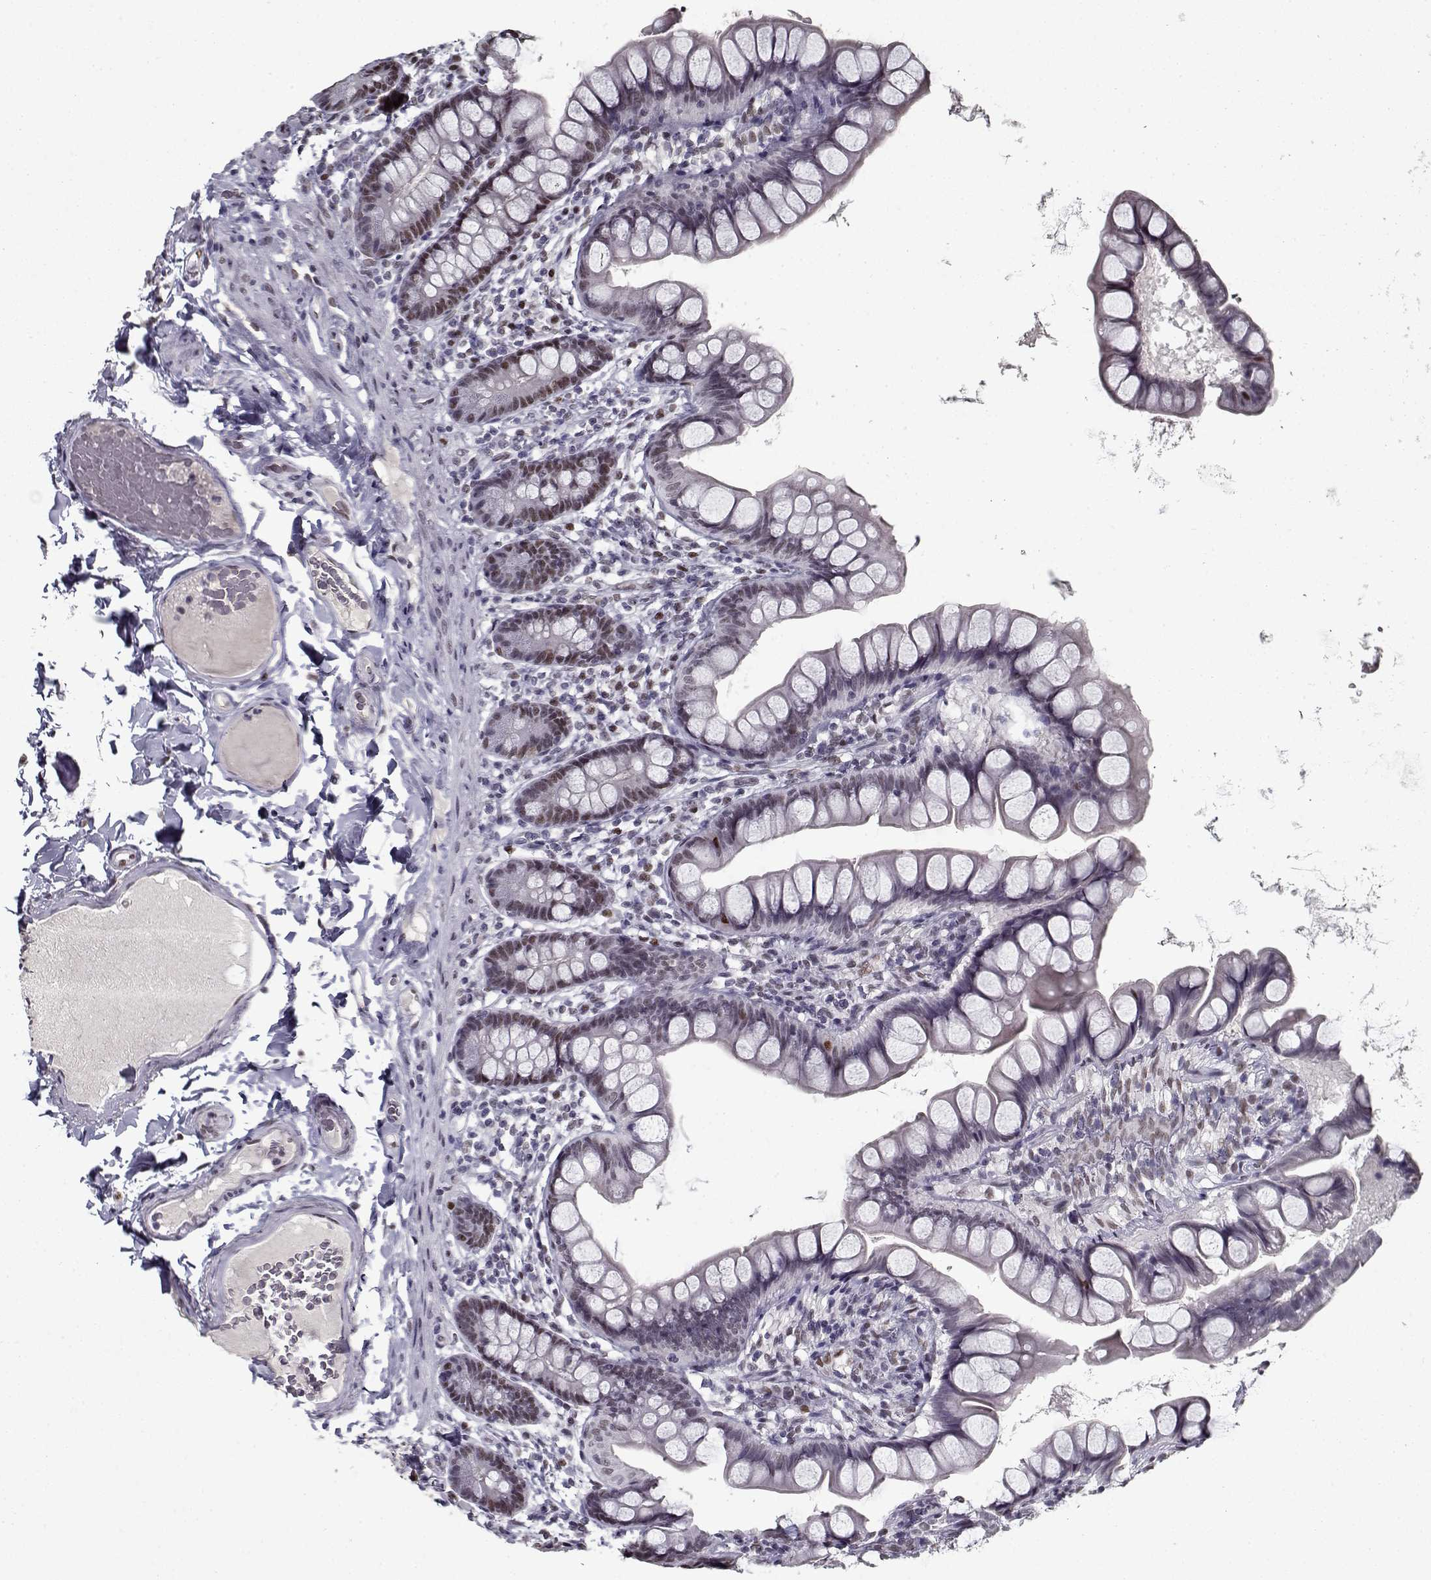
{"staining": {"intensity": "weak", "quantity": "<25%", "location": "nuclear"}, "tissue": "small intestine", "cell_type": "Glandular cells", "image_type": "normal", "snomed": [{"axis": "morphology", "description": "Normal tissue, NOS"}, {"axis": "topography", "description": "Small intestine"}], "caption": "A high-resolution micrograph shows immunohistochemistry (IHC) staining of benign small intestine, which exhibits no significant expression in glandular cells. (Stains: DAB (3,3'-diaminobenzidine) IHC with hematoxylin counter stain, Microscopy: brightfield microscopy at high magnification).", "gene": "PRMT1", "patient": {"sex": "male", "age": 70}}